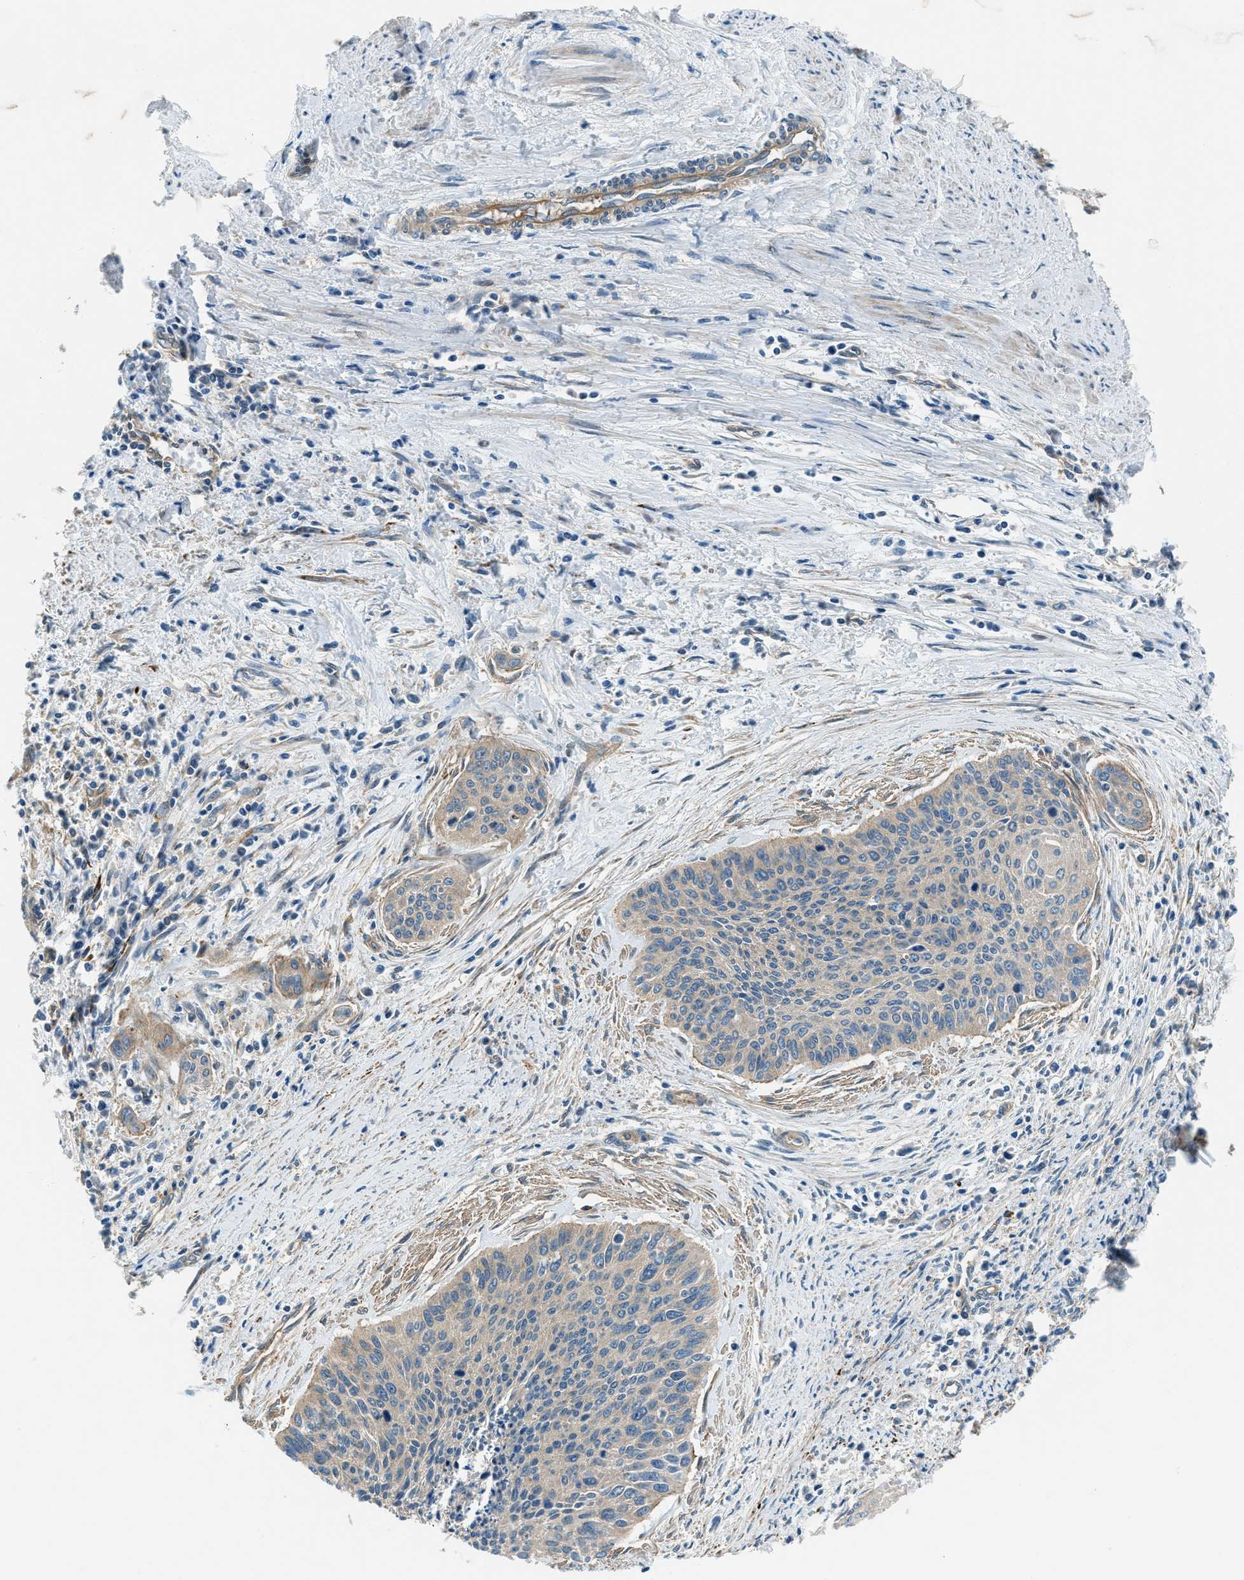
{"staining": {"intensity": "weak", "quantity": "25%-75%", "location": "cytoplasmic/membranous"}, "tissue": "cervical cancer", "cell_type": "Tumor cells", "image_type": "cancer", "snomed": [{"axis": "morphology", "description": "Squamous cell carcinoma, NOS"}, {"axis": "topography", "description": "Cervix"}], "caption": "A low amount of weak cytoplasmic/membranous staining is seen in approximately 25%-75% of tumor cells in cervical cancer tissue. The protein is shown in brown color, while the nuclei are stained blue.", "gene": "SLC19A2", "patient": {"sex": "female", "age": 55}}